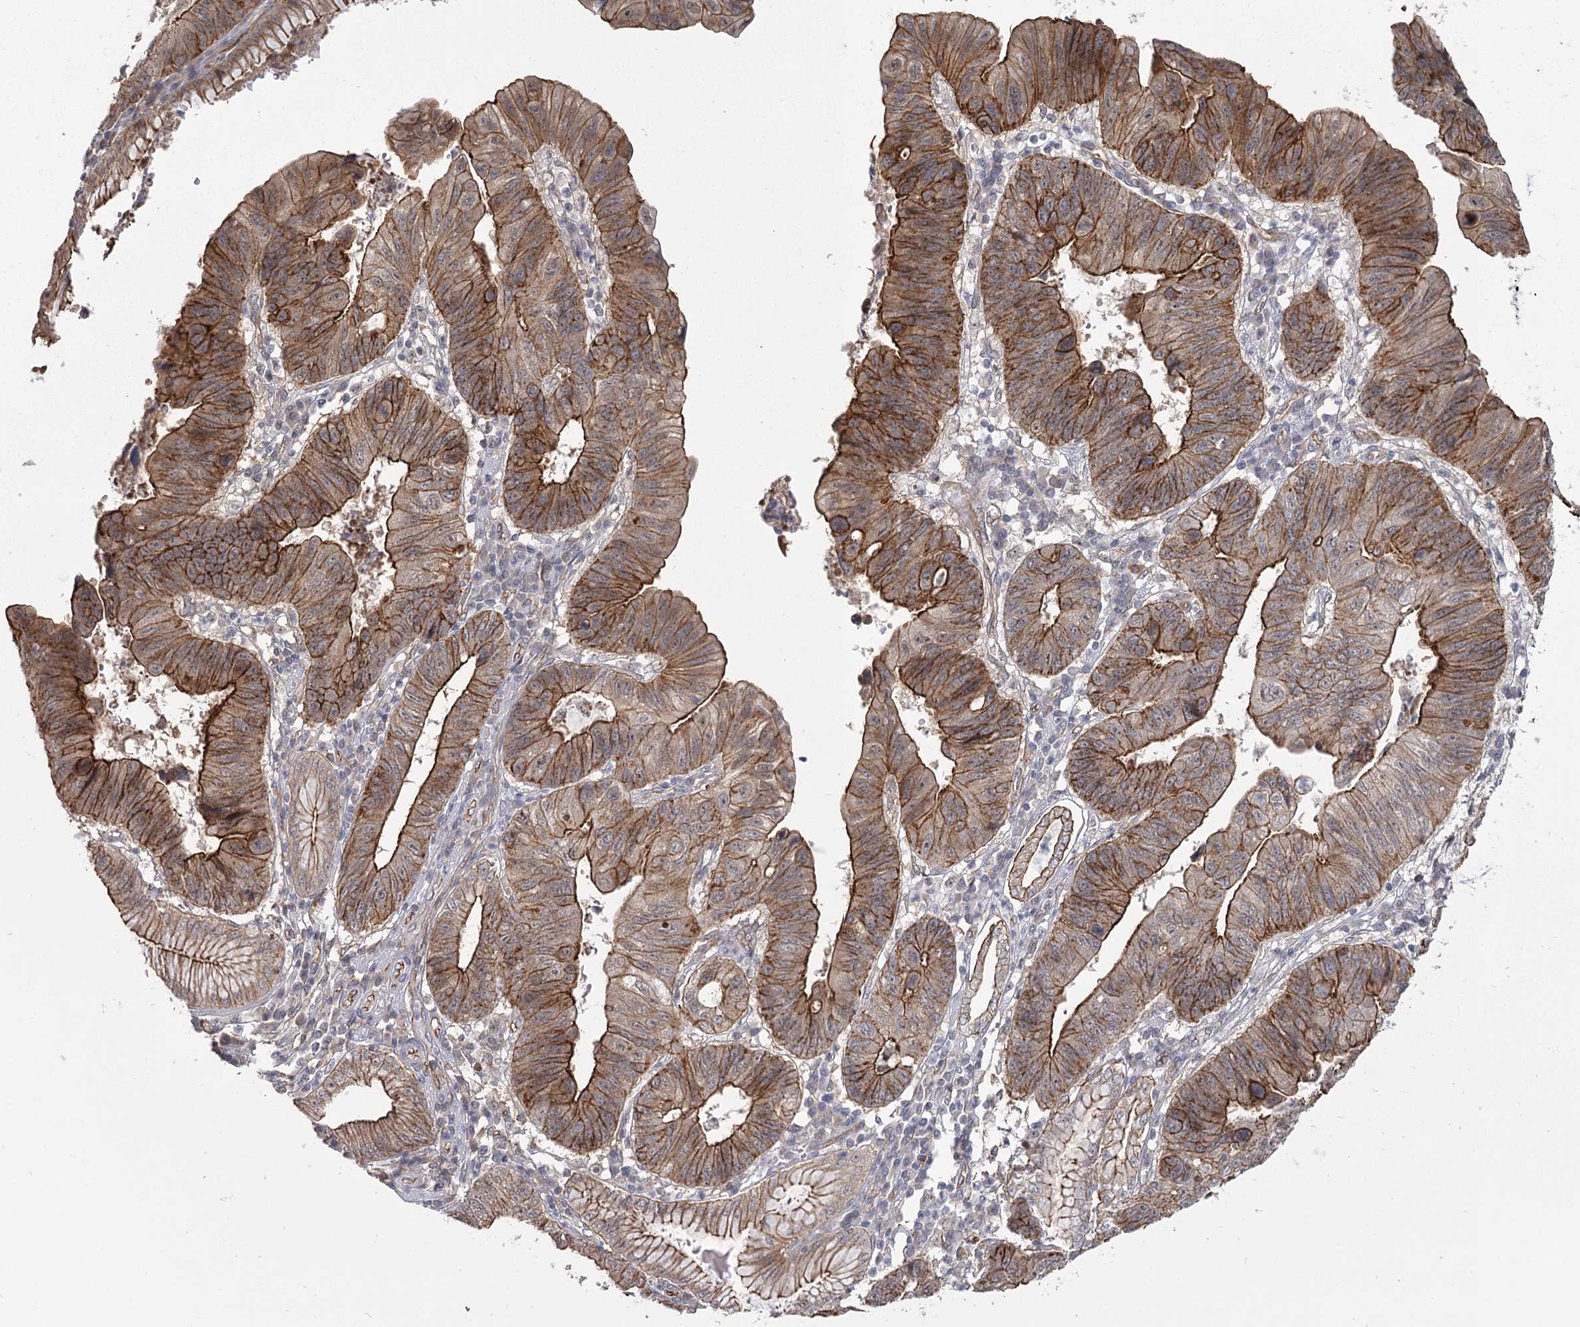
{"staining": {"intensity": "moderate", "quantity": ">75%", "location": "cytoplasmic/membranous"}, "tissue": "stomach cancer", "cell_type": "Tumor cells", "image_type": "cancer", "snomed": [{"axis": "morphology", "description": "Adenocarcinoma, NOS"}, {"axis": "topography", "description": "Stomach"}], "caption": "A high-resolution image shows immunohistochemistry (IHC) staining of stomach cancer, which demonstrates moderate cytoplasmic/membranous positivity in about >75% of tumor cells. Using DAB (brown) and hematoxylin (blue) stains, captured at high magnification using brightfield microscopy.", "gene": "RPP14", "patient": {"sex": "male", "age": 59}}